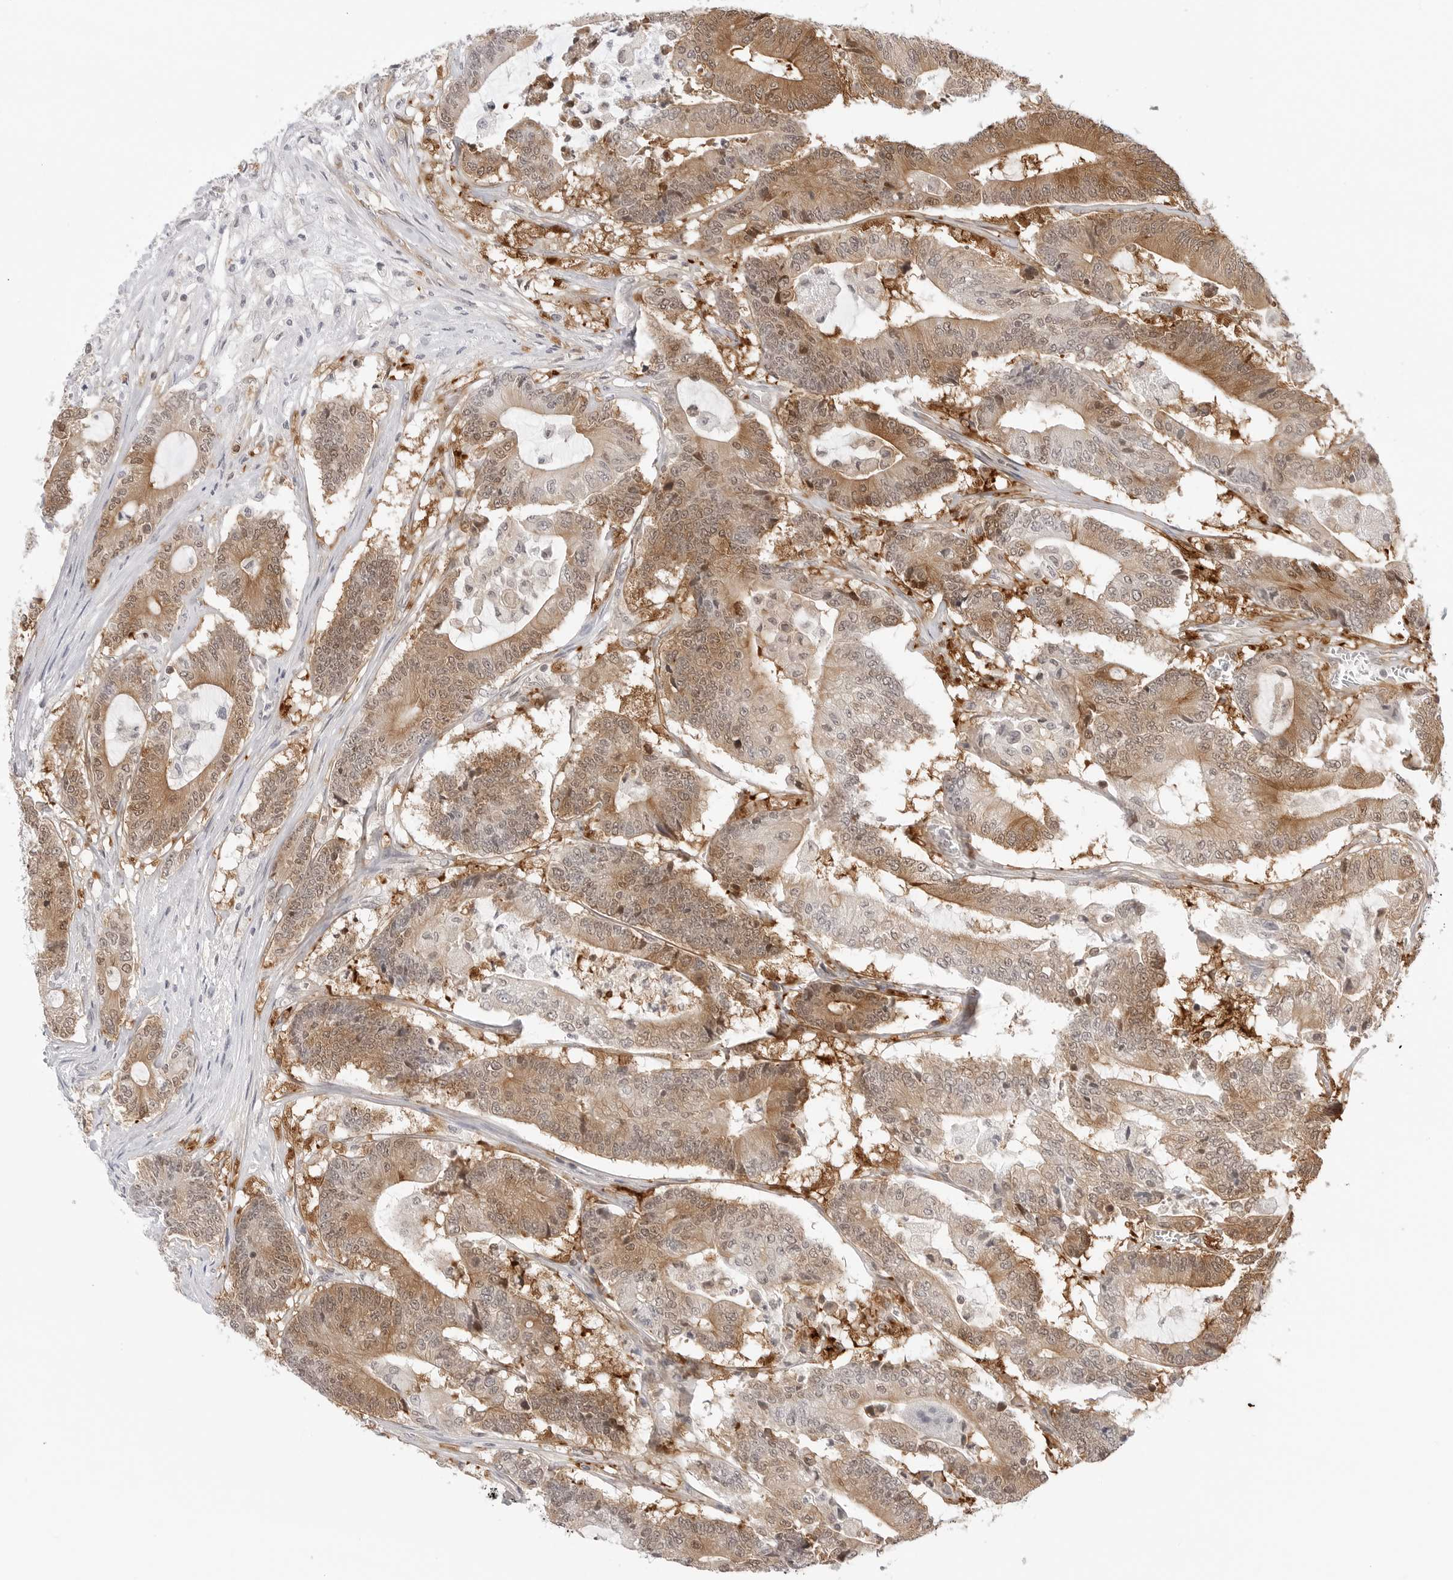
{"staining": {"intensity": "strong", "quantity": ">75%", "location": "cytoplasmic/membranous,nuclear"}, "tissue": "colorectal cancer", "cell_type": "Tumor cells", "image_type": "cancer", "snomed": [{"axis": "morphology", "description": "Adenocarcinoma, NOS"}, {"axis": "topography", "description": "Colon"}], "caption": "The image demonstrates immunohistochemical staining of colorectal cancer. There is strong cytoplasmic/membranous and nuclear expression is appreciated in about >75% of tumor cells.", "gene": "NUDC", "patient": {"sex": "female", "age": 84}}